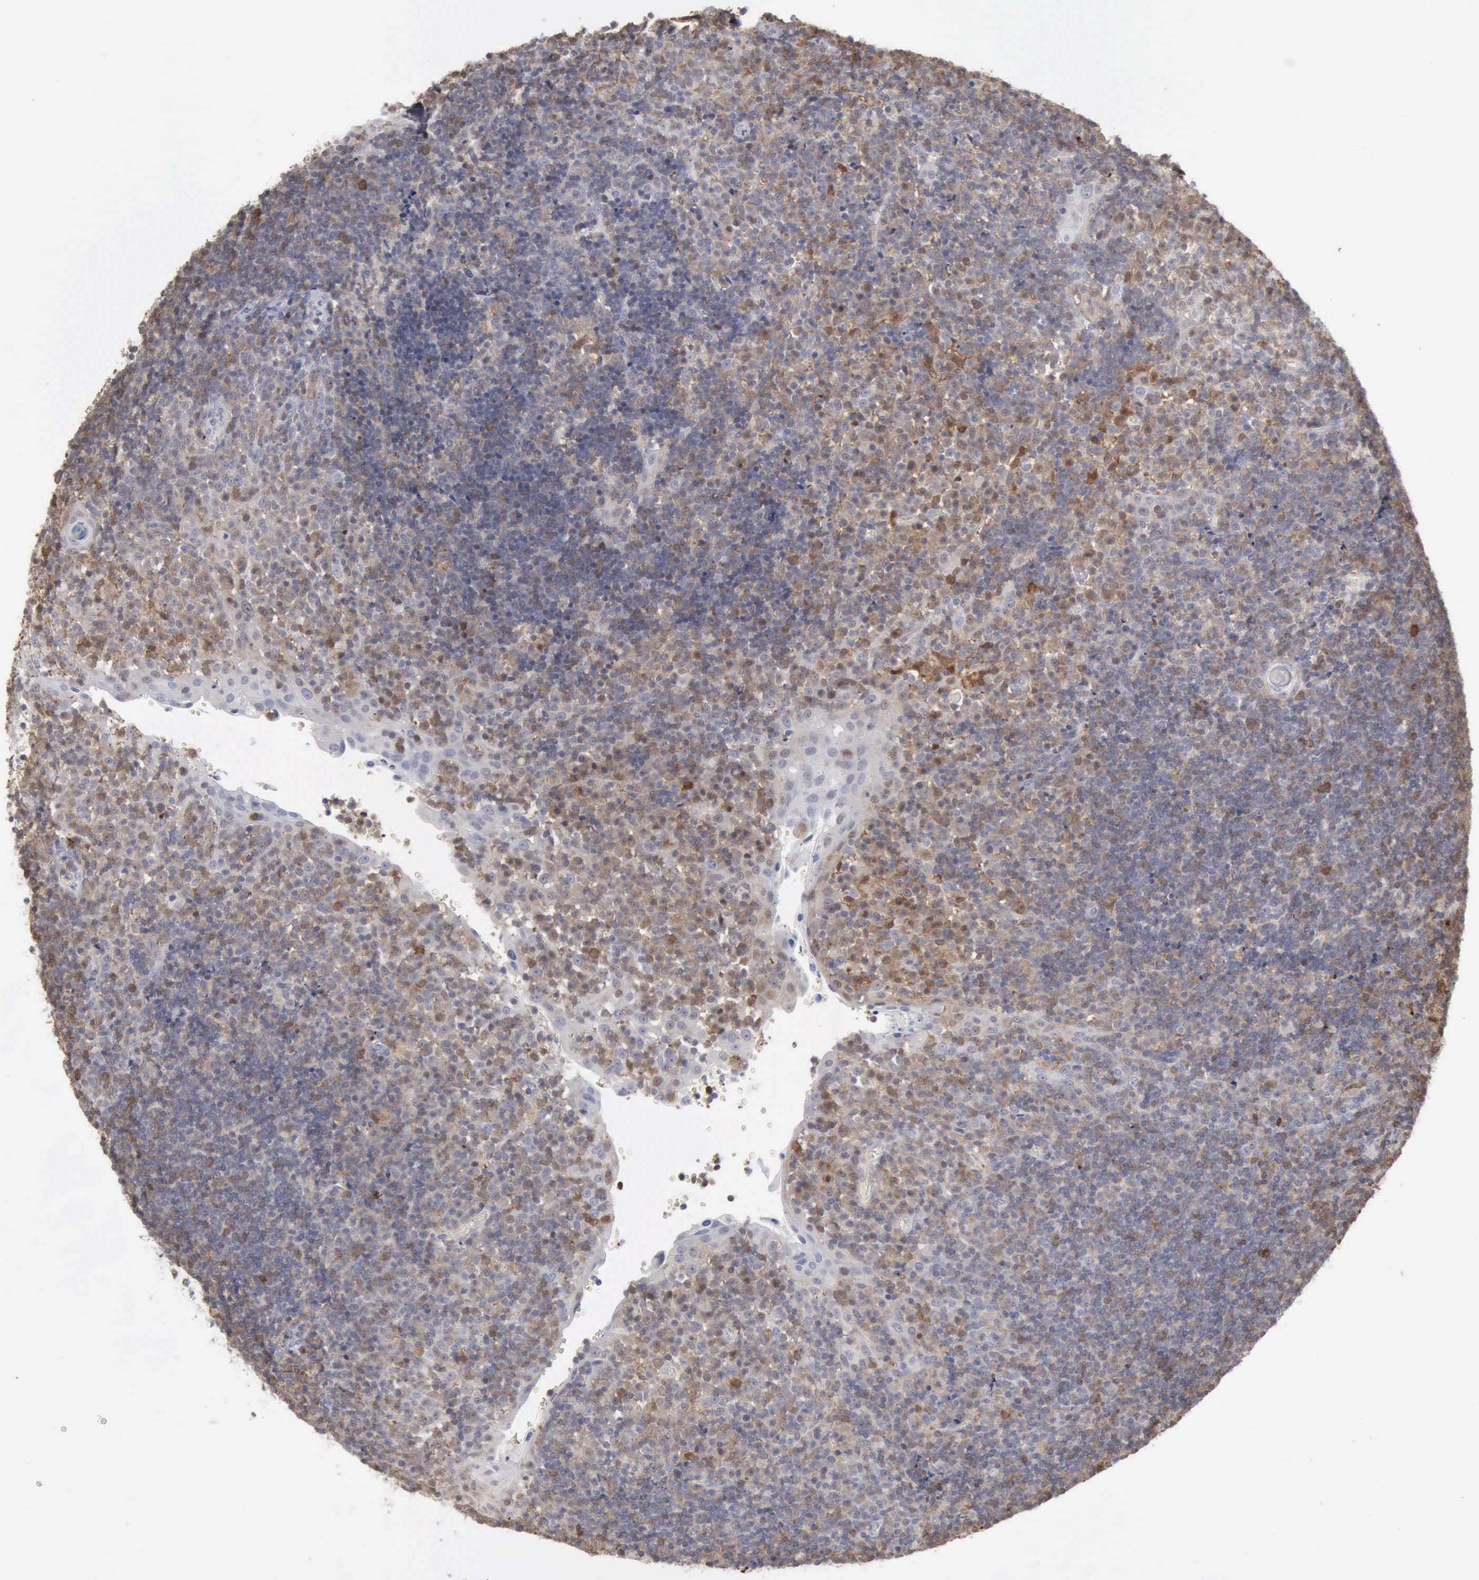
{"staining": {"intensity": "moderate", "quantity": "<25%", "location": "cytoplasmic/membranous"}, "tissue": "tonsil", "cell_type": "Non-germinal center cells", "image_type": "normal", "snomed": [{"axis": "morphology", "description": "Normal tissue, NOS"}, {"axis": "topography", "description": "Tonsil"}], "caption": "Immunohistochemical staining of normal human tonsil displays moderate cytoplasmic/membranous protein expression in about <25% of non-germinal center cells. Using DAB (3,3'-diaminobenzidine) (brown) and hematoxylin (blue) stains, captured at high magnification using brightfield microscopy.", "gene": "STAT1", "patient": {"sex": "female", "age": 40}}